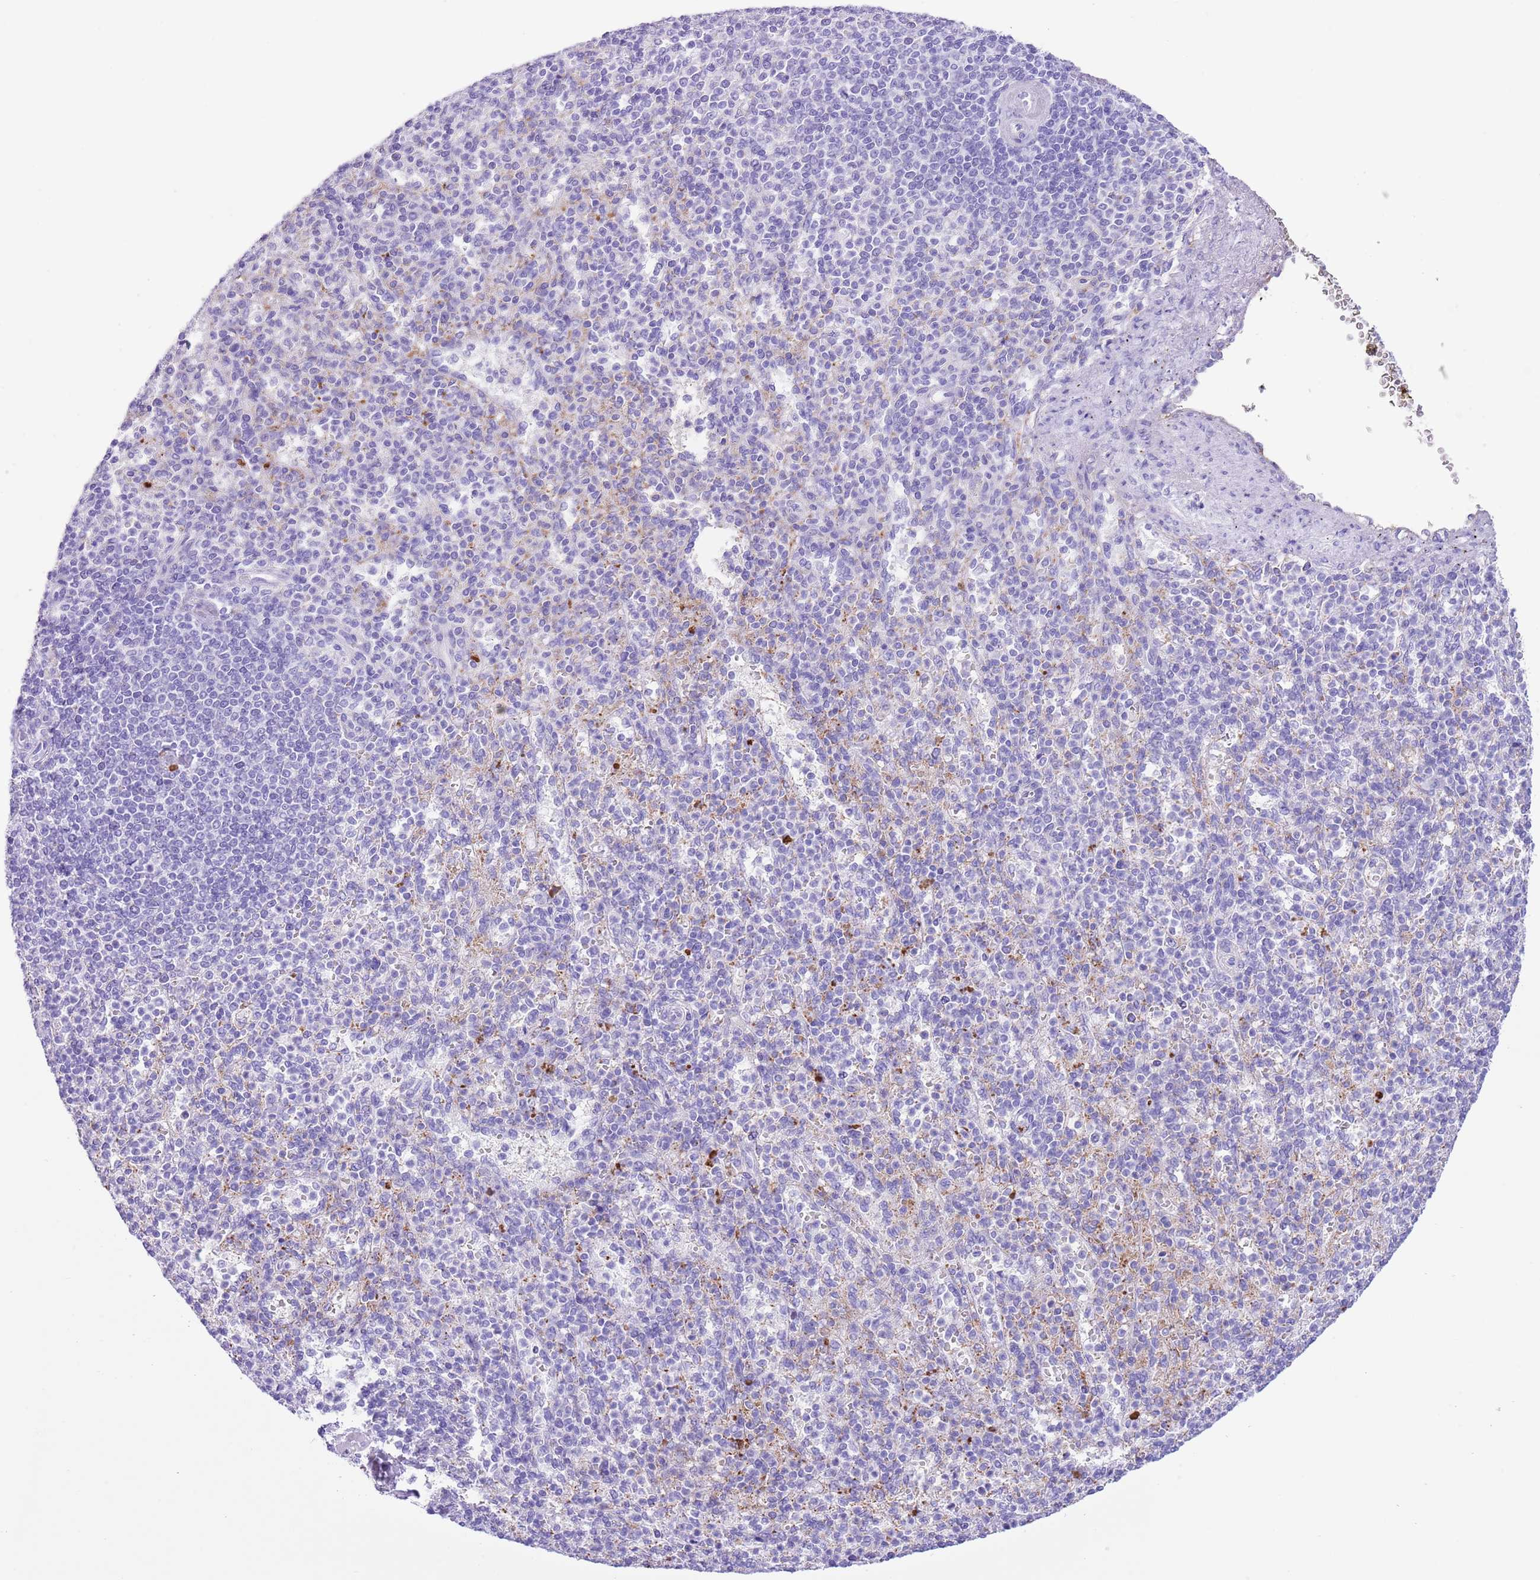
{"staining": {"intensity": "negative", "quantity": "none", "location": "none"}, "tissue": "spleen", "cell_type": "Cells in red pulp", "image_type": "normal", "snomed": [{"axis": "morphology", "description": "Normal tissue, NOS"}, {"axis": "topography", "description": "Spleen"}], "caption": "Benign spleen was stained to show a protein in brown. There is no significant expression in cells in red pulp. (Stains: DAB (3,3'-diaminobenzidine) immunohistochemistry with hematoxylin counter stain, Microscopy: brightfield microscopy at high magnification).", "gene": "IGF1", "patient": {"sex": "female", "age": 74}}